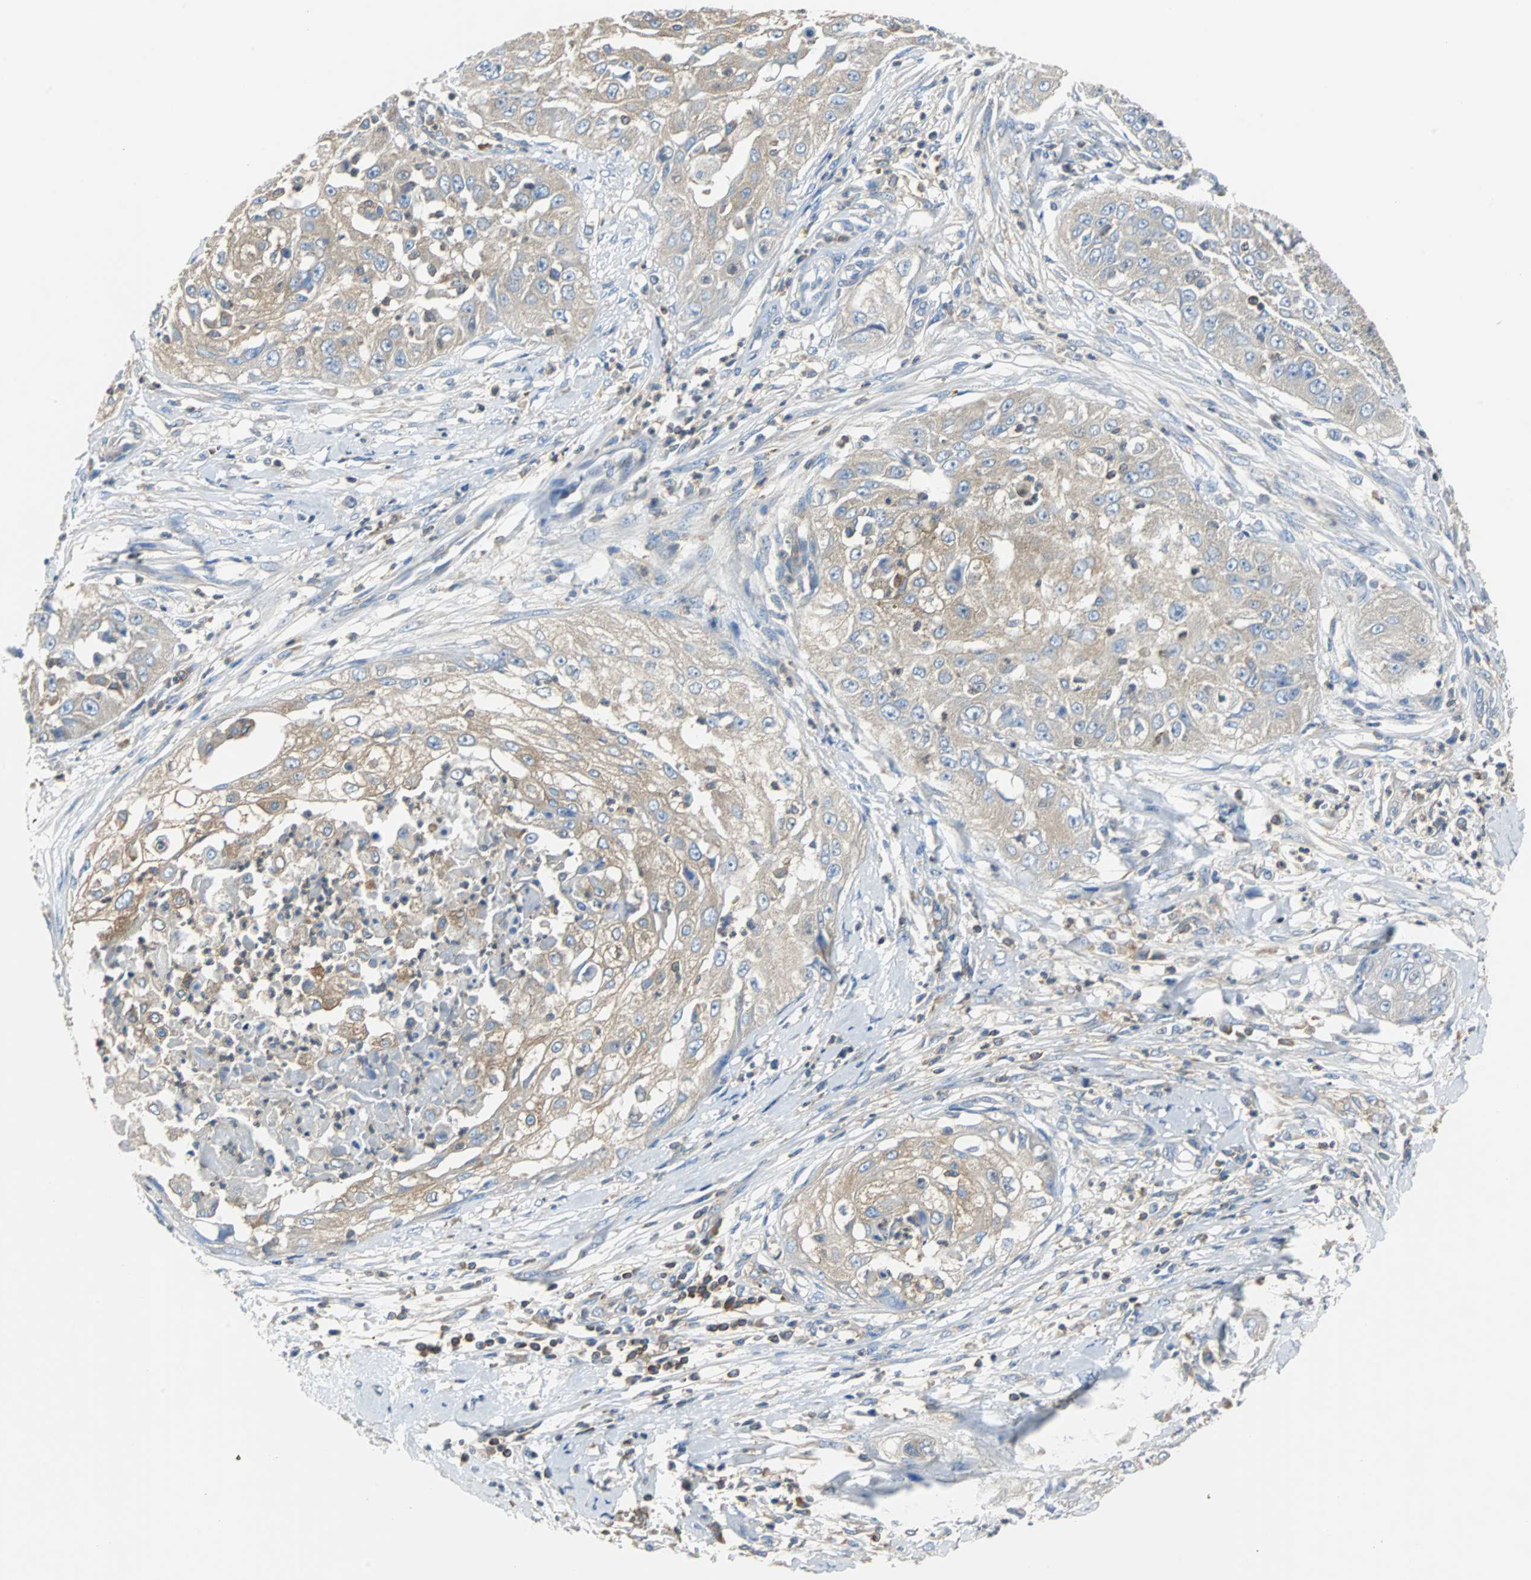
{"staining": {"intensity": "weak", "quantity": ">75%", "location": "cytoplasmic/membranous"}, "tissue": "cervical cancer", "cell_type": "Tumor cells", "image_type": "cancer", "snomed": [{"axis": "morphology", "description": "Squamous cell carcinoma, NOS"}, {"axis": "topography", "description": "Cervix"}], "caption": "Immunohistochemistry (DAB (3,3'-diaminobenzidine)) staining of human cervical cancer displays weak cytoplasmic/membranous protein positivity in approximately >75% of tumor cells.", "gene": "TSC22D4", "patient": {"sex": "female", "age": 64}}